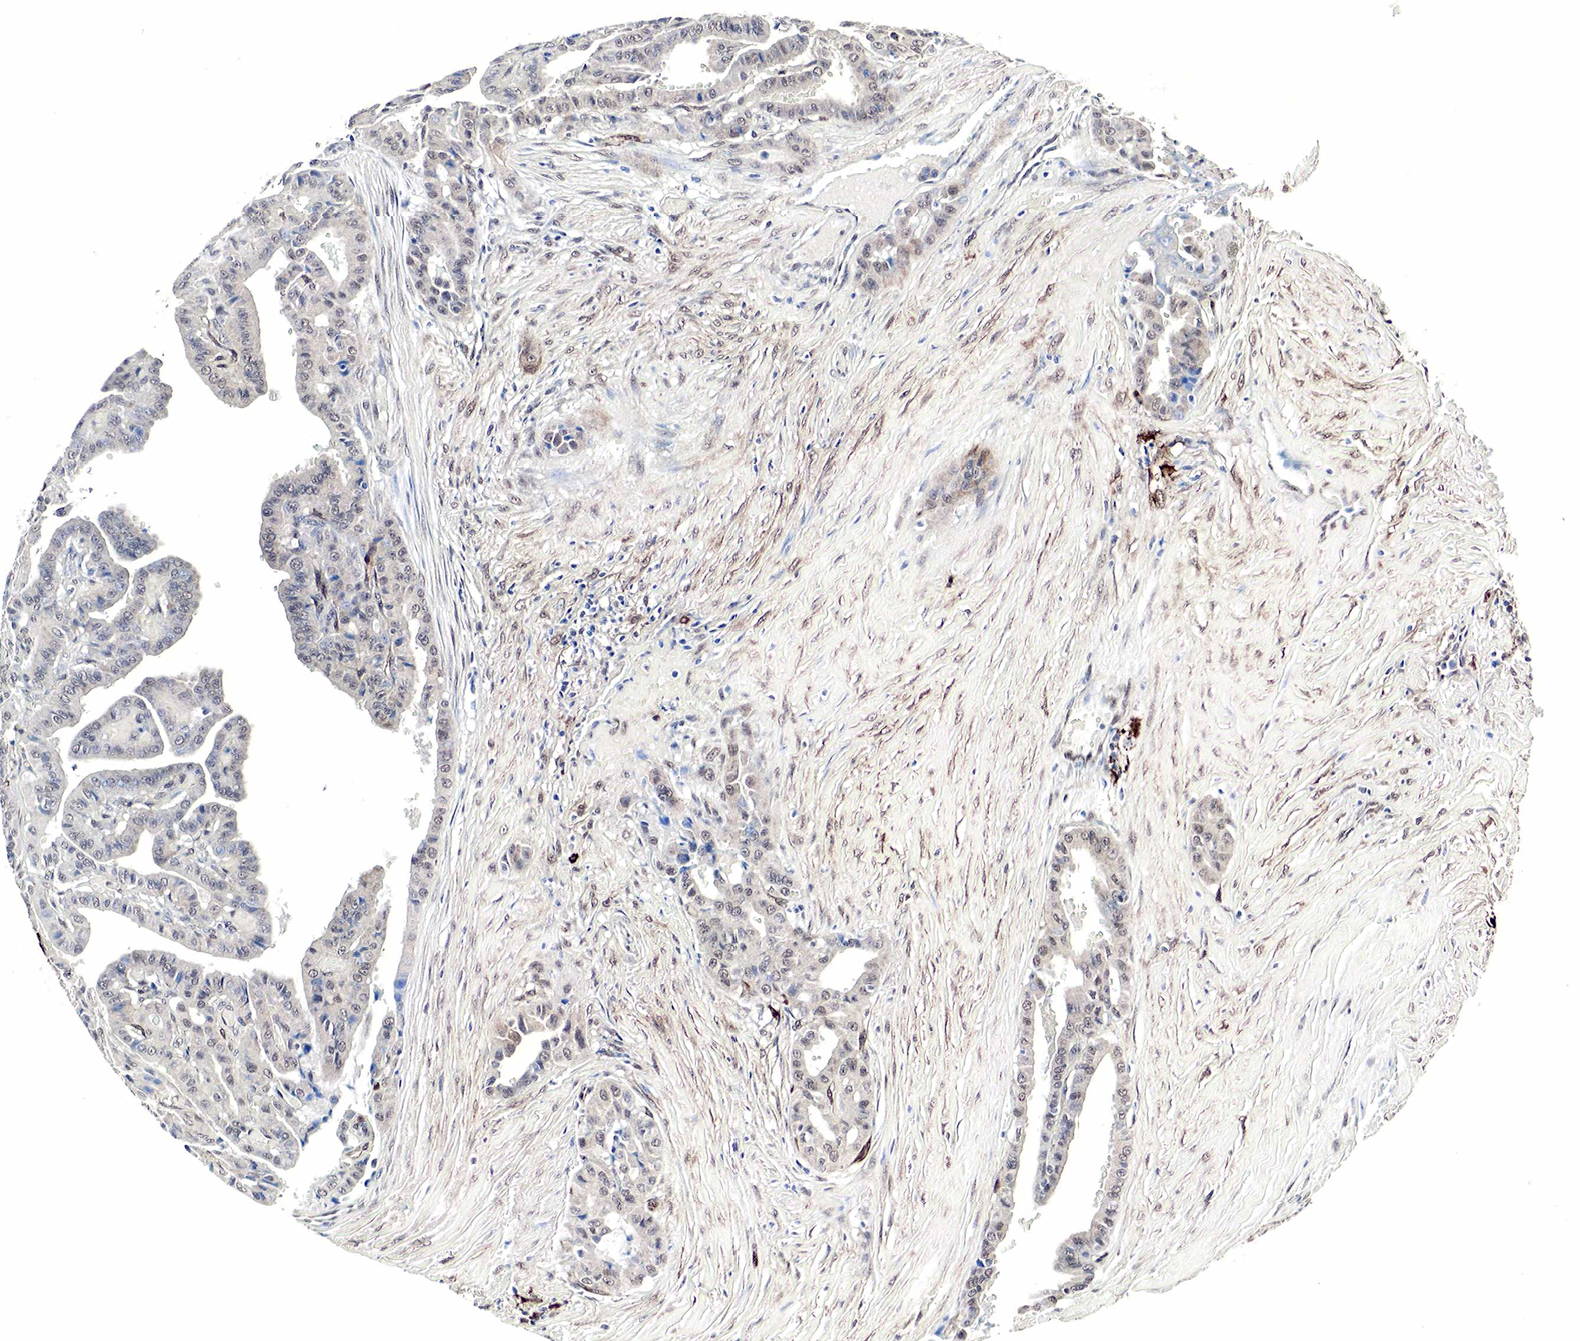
{"staining": {"intensity": "negative", "quantity": "none", "location": "none"}, "tissue": "thyroid cancer", "cell_type": "Tumor cells", "image_type": "cancer", "snomed": [{"axis": "morphology", "description": "Papillary adenocarcinoma, NOS"}, {"axis": "topography", "description": "Thyroid gland"}], "caption": "Protein analysis of papillary adenocarcinoma (thyroid) exhibits no significant staining in tumor cells.", "gene": "SPIN1", "patient": {"sex": "male", "age": 87}}